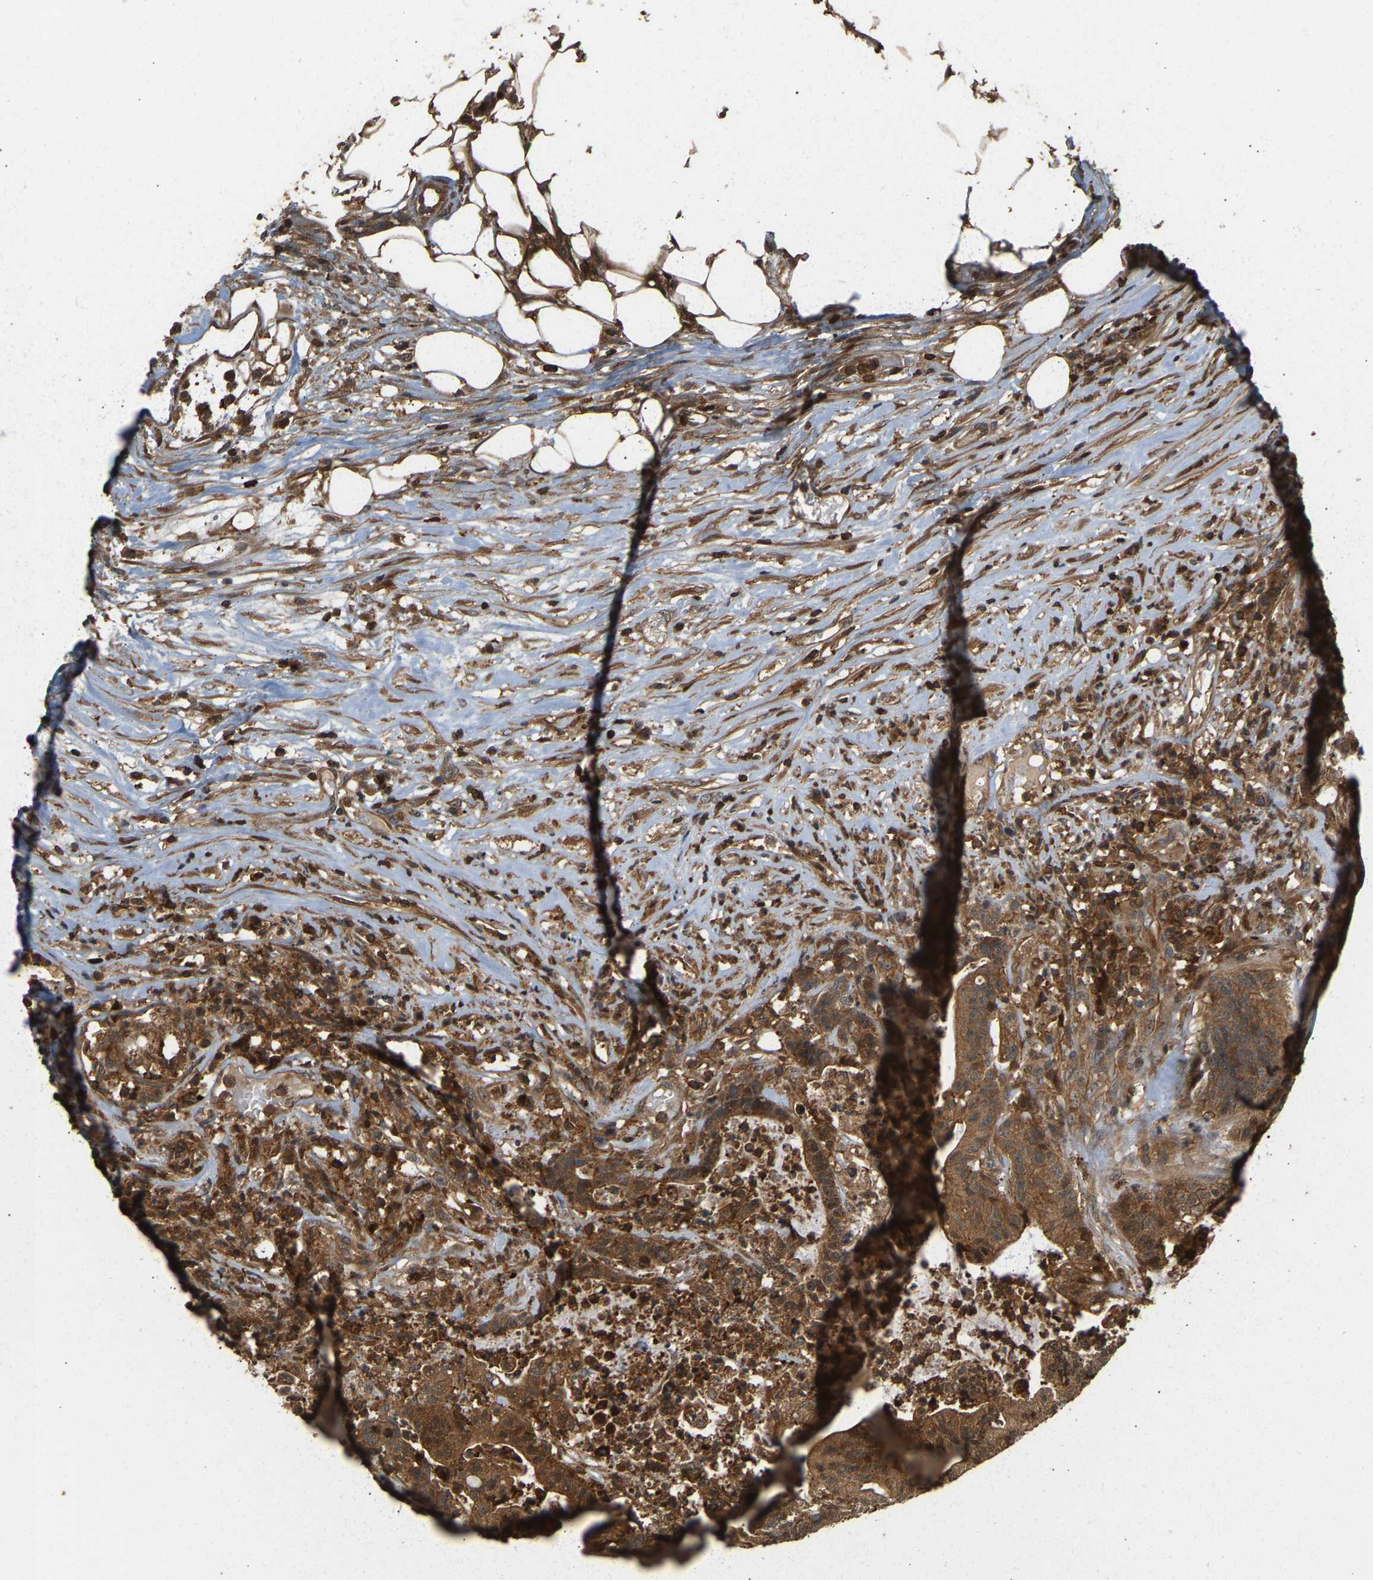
{"staining": {"intensity": "strong", "quantity": ">75%", "location": "cytoplasmic/membranous"}, "tissue": "colorectal cancer", "cell_type": "Tumor cells", "image_type": "cancer", "snomed": [{"axis": "morphology", "description": "Adenocarcinoma, NOS"}, {"axis": "topography", "description": "Colon"}], "caption": "Immunohistochemistry (IHC) image of colorectal adenocarcinoma stained for a protein (brown), which demonstrates high levels of strong cytoplasmic/membranous expression in about >75% of tumor cells.", "gene": "GOPC", "patient": {"sex": "female", "age": 84}}